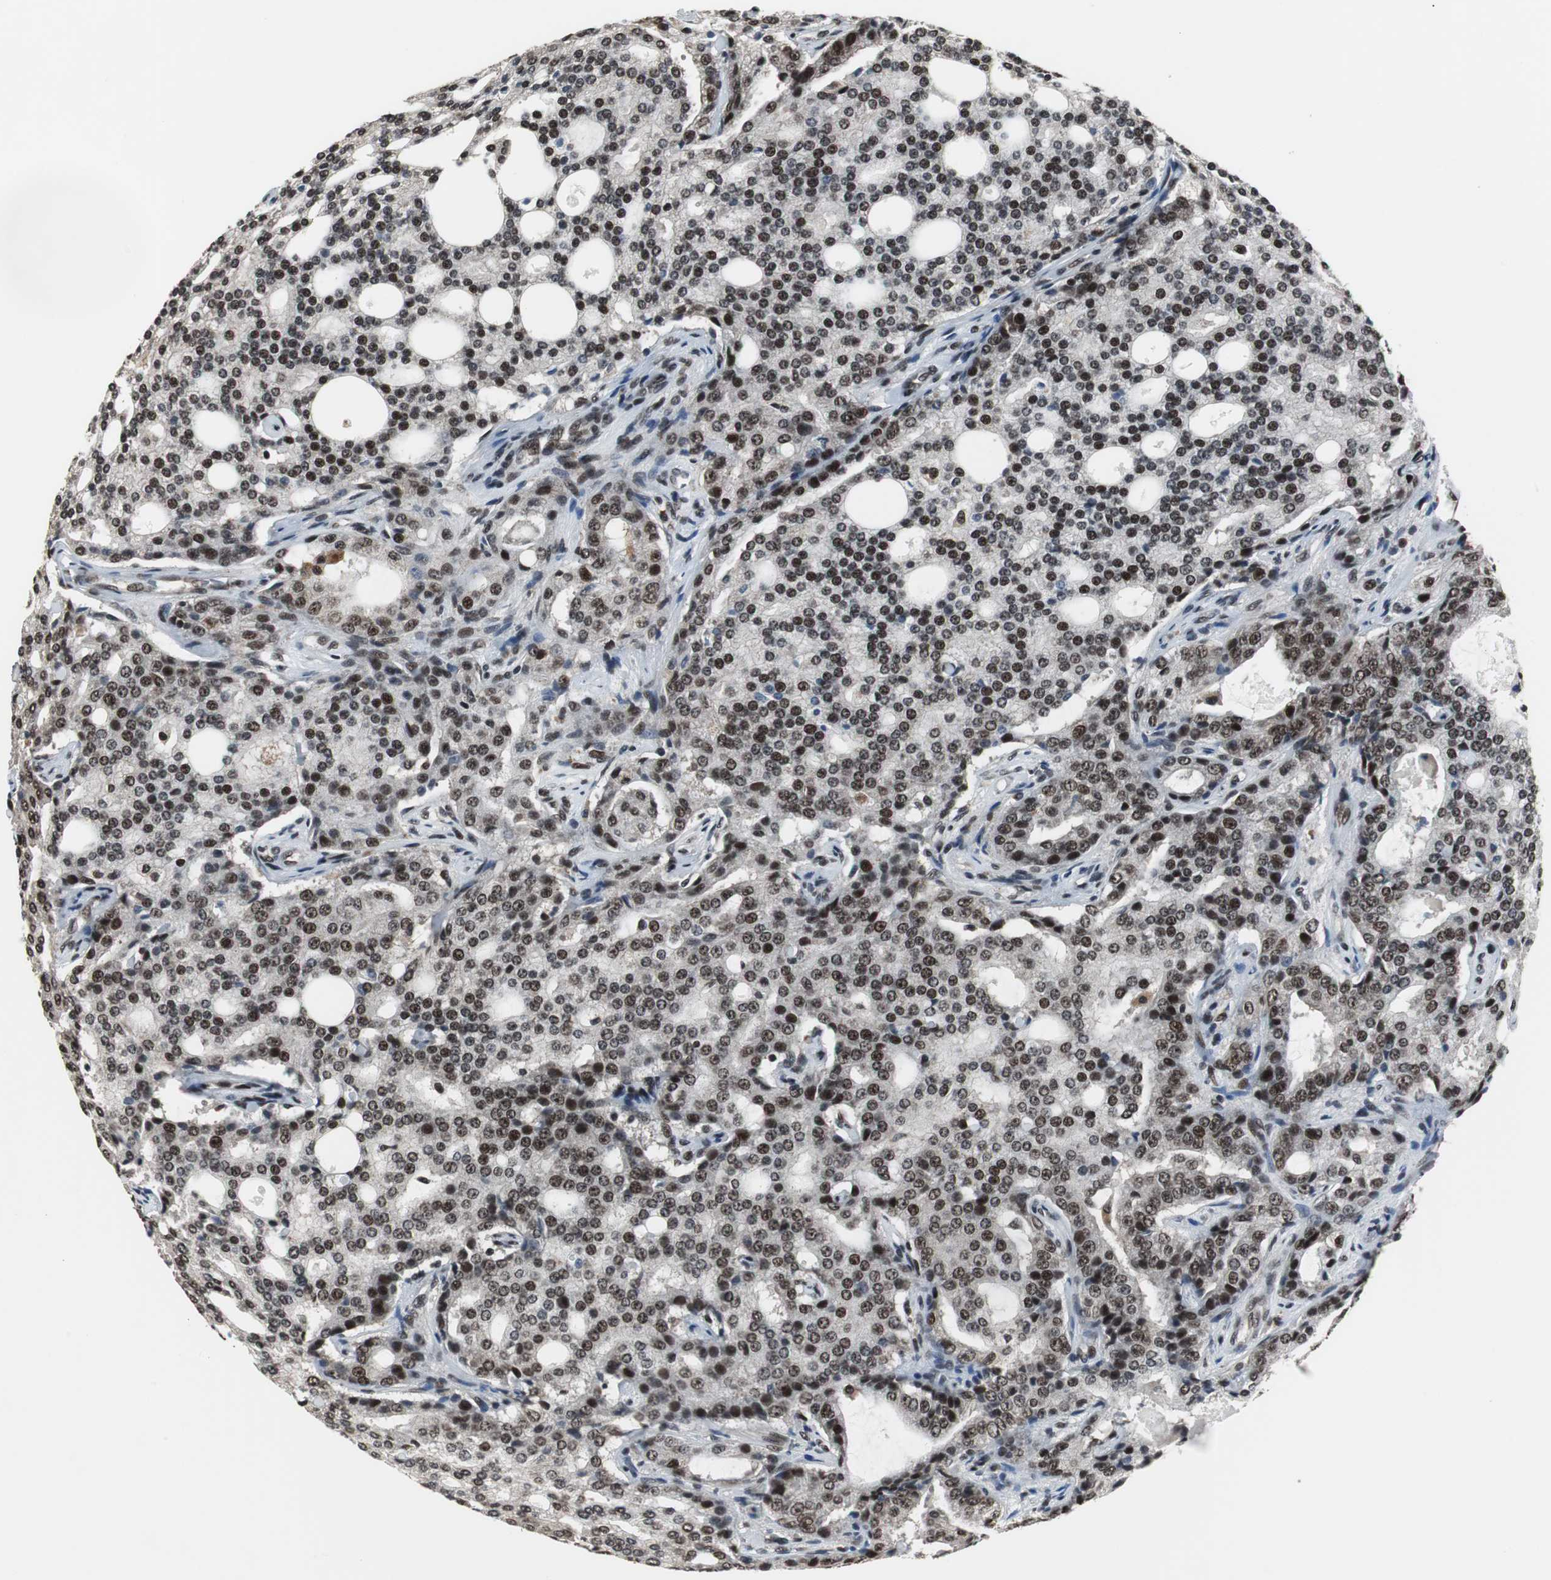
{"staining": {"intensity": "strong", "quantity": ">75%", "location": "nuclear"}, "tissue": "prostate cancer", "cell_type": "Tumor cells", "image_type": "cancer", "snomed": [{"axis": "morphology", "description": "Adenocarcinoma, High grade"}, {"axis": "topography", "description": "Prostate"}], "caption": "Immunohistochemical staining of high-grade adenocarcinoma (prostate) reveals high levels of strong nuclear positivity in approximately >75% of tumor cells.", "gene": "CDK9", "patient": {"sex": "male", "age": 72}}